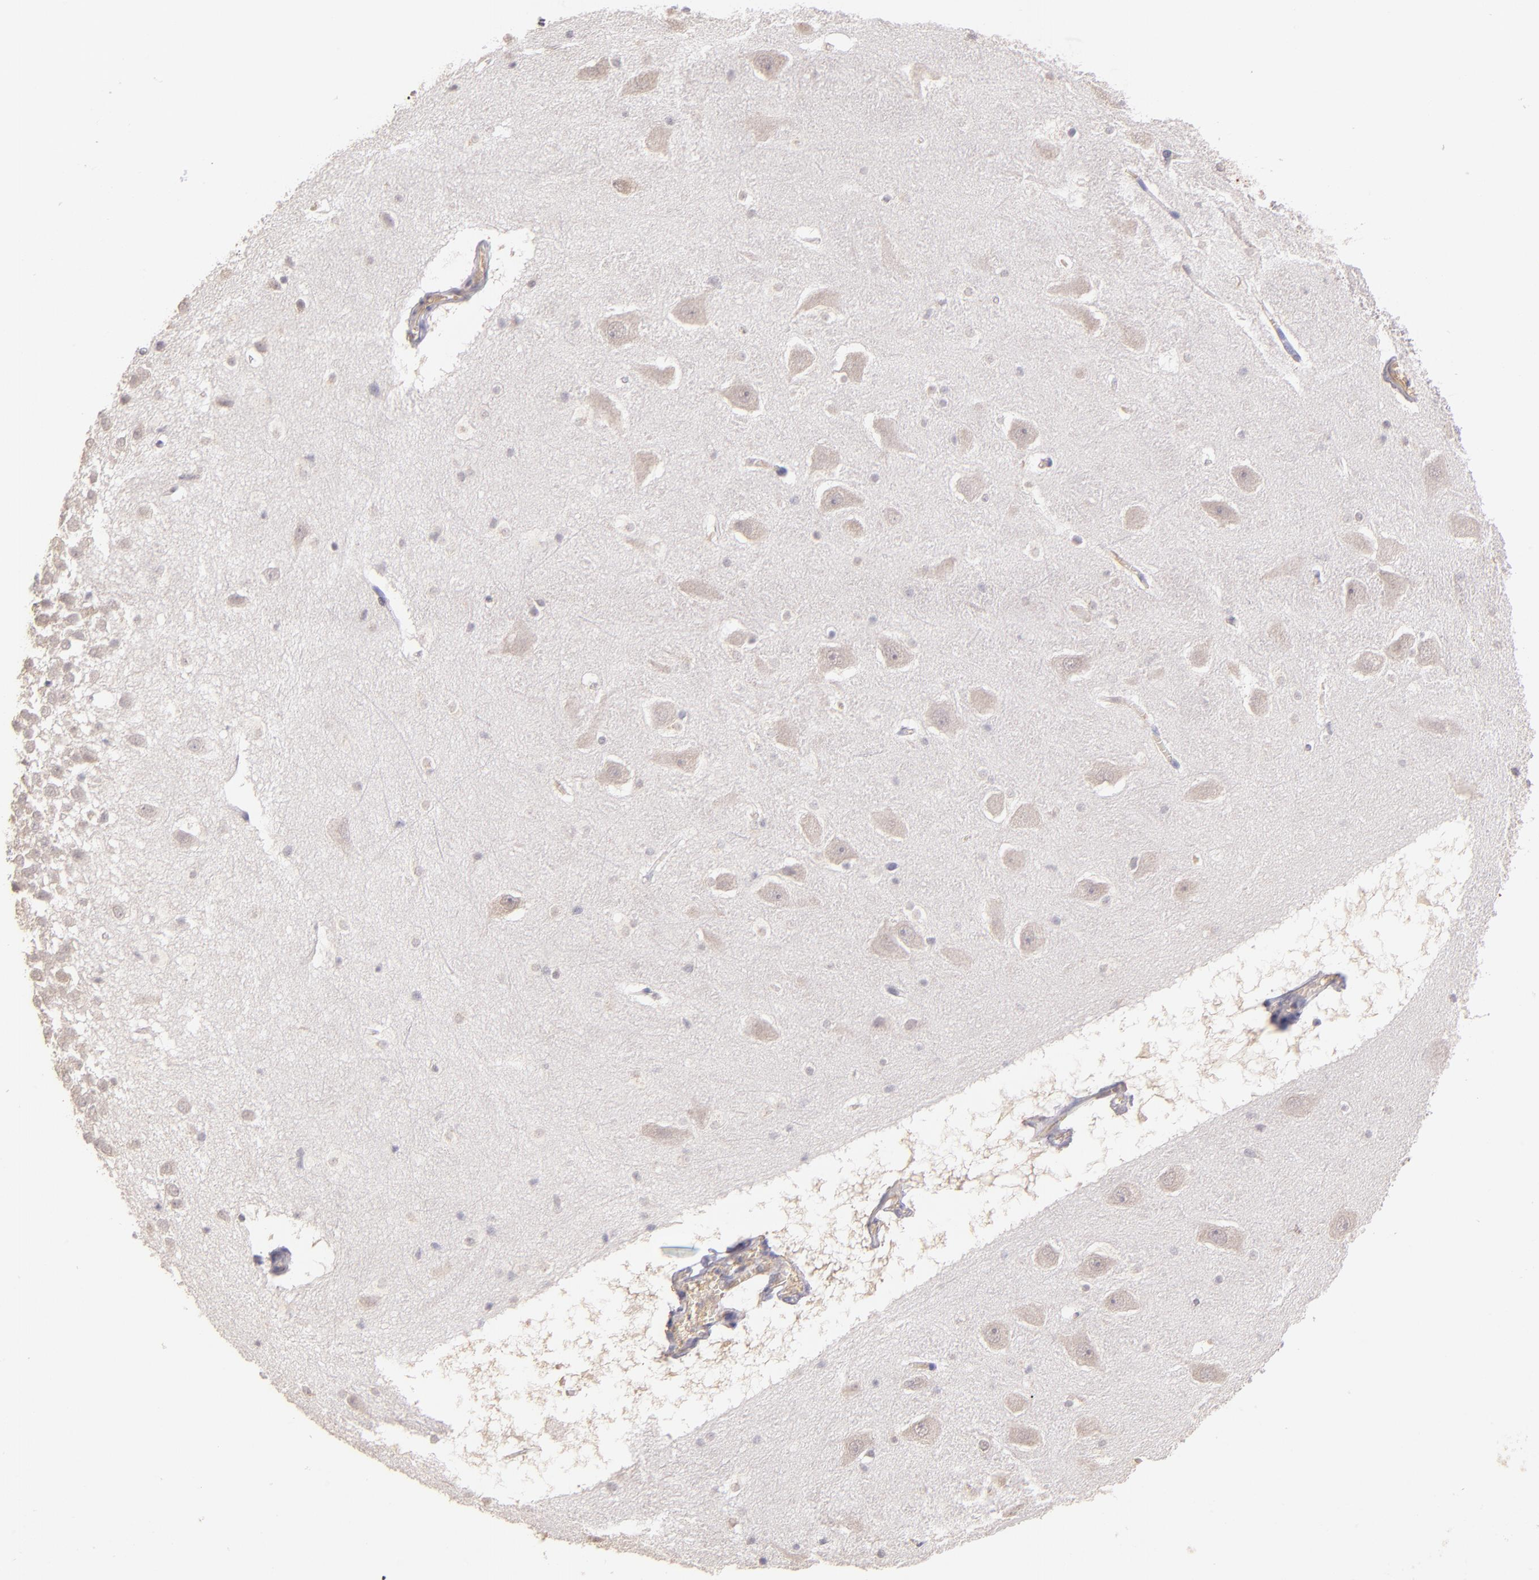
{"staining": {"intensity": "negative", "quantity": "none", "location": "none"}, "tissue": "hippocampus", "cell_type": "Glial cells", "image_type": "normal", "snomed": [{"axis": "morphology", "description": "Normal tissue, NOS"}, {"axis": "topography", "description": "Hippocampus"}], "caption": "Micrograph shows no protein positivity in glial cells of benign hippocampus. Nuclei are stained in blue.", "gene": "SERPINC1", "patient": {"sex": "male", "age": 45}}